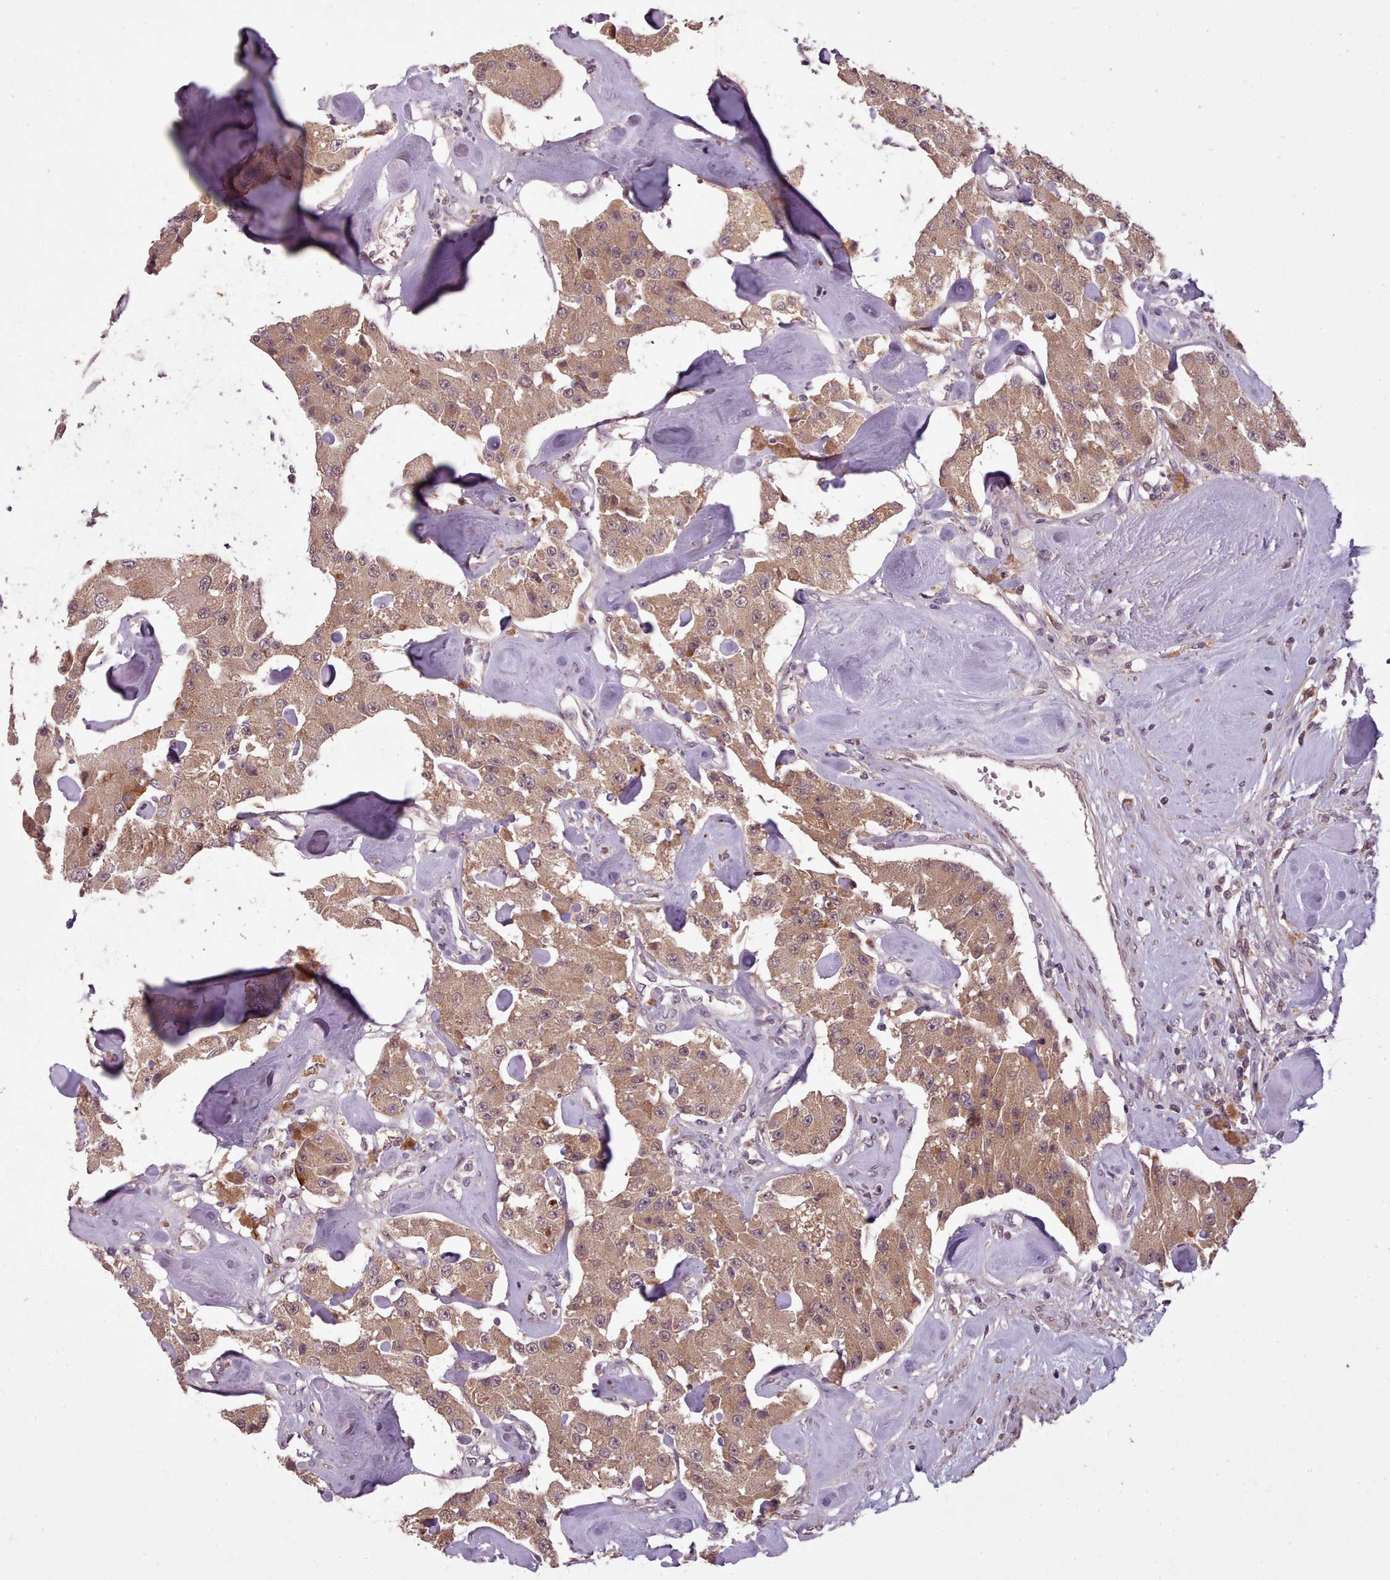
{"staining": {"intensity": "moderate", "quantity": ">75%", "location": "cytoplasmic/membranous,nuclear"}, "tissue": "carcinoid", "cell_type": "Tumor cells", "image_type": "cancer", "snomed": [{"axis": "morphology", "description": "Carcinoid, malignant, NOS"}, {"axis": "topography", "description": "Pancreas"}], "caption": "IHC micrograph of neoplastic tissue: human carcinoid stained using immunohistochemistry (IHC) exhibits medium levels of moderate protein expression localized specifically in the cytoplasmic/membranous and nuclear of tumor cells, appearing as a cytoplasmic/membranous and nuclear brown color.", "gene": "CDC6", "patient": {"sex": "male", "age": 41}}